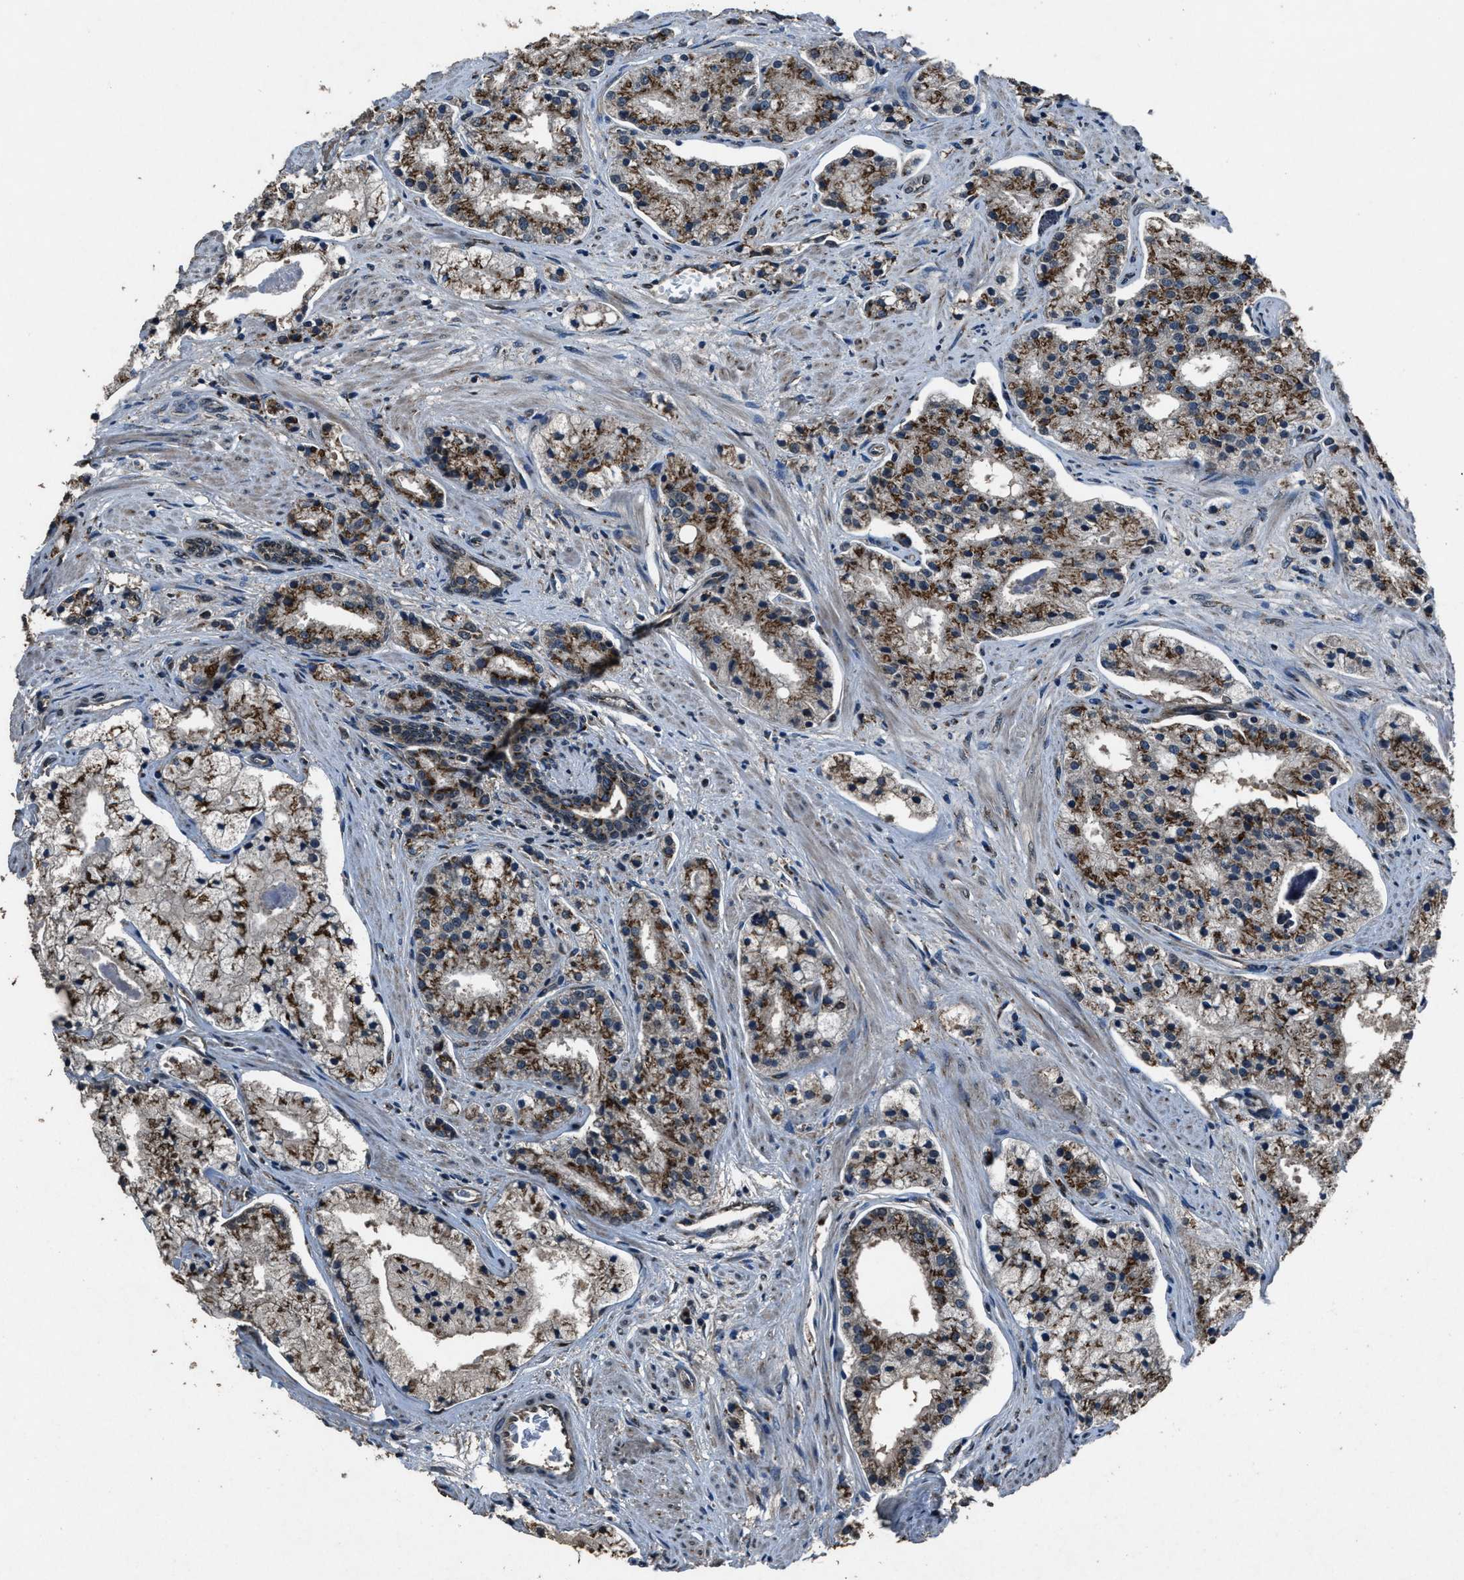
{"staining": {"intensity": "strong", "quantity": "25%-75%", "location": "cytoplasmic/membranous"}, "tissue": "prostate cancer", "cell_type": "Tumor cells", "image_type": "cancer", "snomed": [{"axis": "morphology", "description": "Adenocarcinoma, High grade"}, {"axis": "topography", "description": "Prostate"}], "caption": "The photomicrograph shows a brown stain indicating the presence of a protein in the cytoplasmic/membranous of tumor cells in prostate cancer (adenocarcinoma (high-grade)). The staining was performed using DAB (3,3'-diaminobenzidine) to visualize the protein expression in brown, while the nuclei were stained in blue with hematoxylin (Magnification: 20x).", "gene": "SLC38A10", "patient": {"sex": "male", "age": 50}}